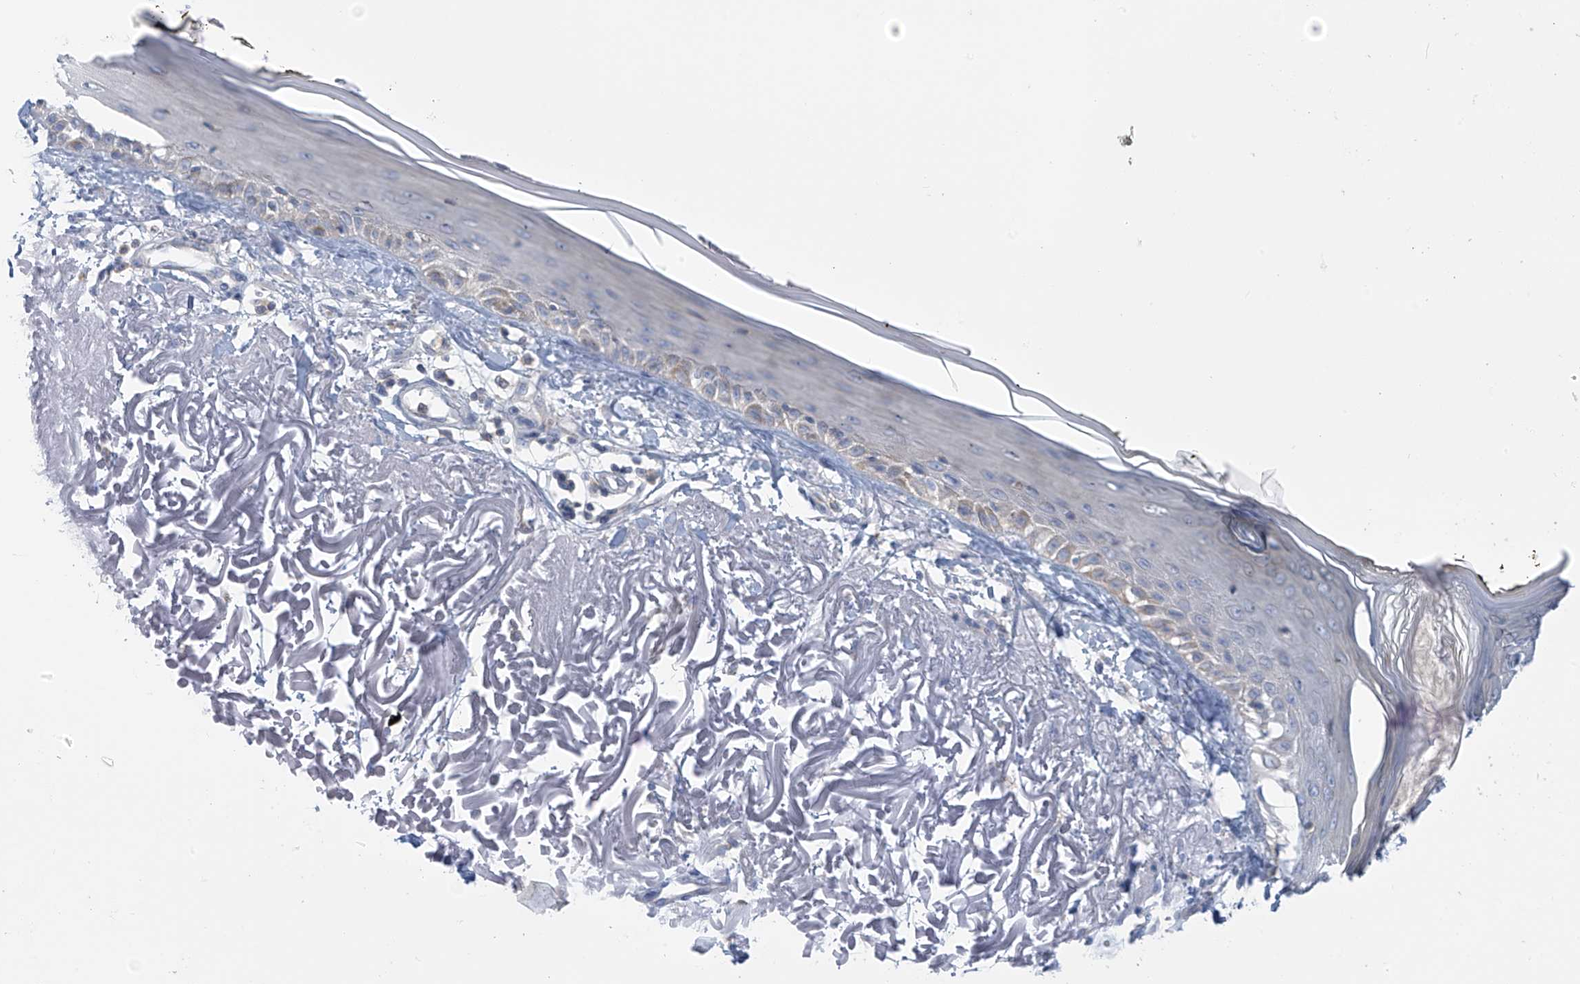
{"staining": {"intensity": "negative", "quantity": "none", "location": "none"}, "tissue": "skin", "cell_type": "Fibroblasts", "image_type": "normal", "snomed": [{"axis": "morphology", "description": "Normal tissue, NOS"}, {"axis": "topography", "description": "Skin"}, {"axis": "topography", "description": "Skeletal muscle"}], "caption": "Immunohistochemistry photomicrograph of benign skin: human skin stained with DAB reveals no significant protein staining in fibroblasts.", "gene": "SLC6A12", "patient": {"sex": "male", "age": 83}}